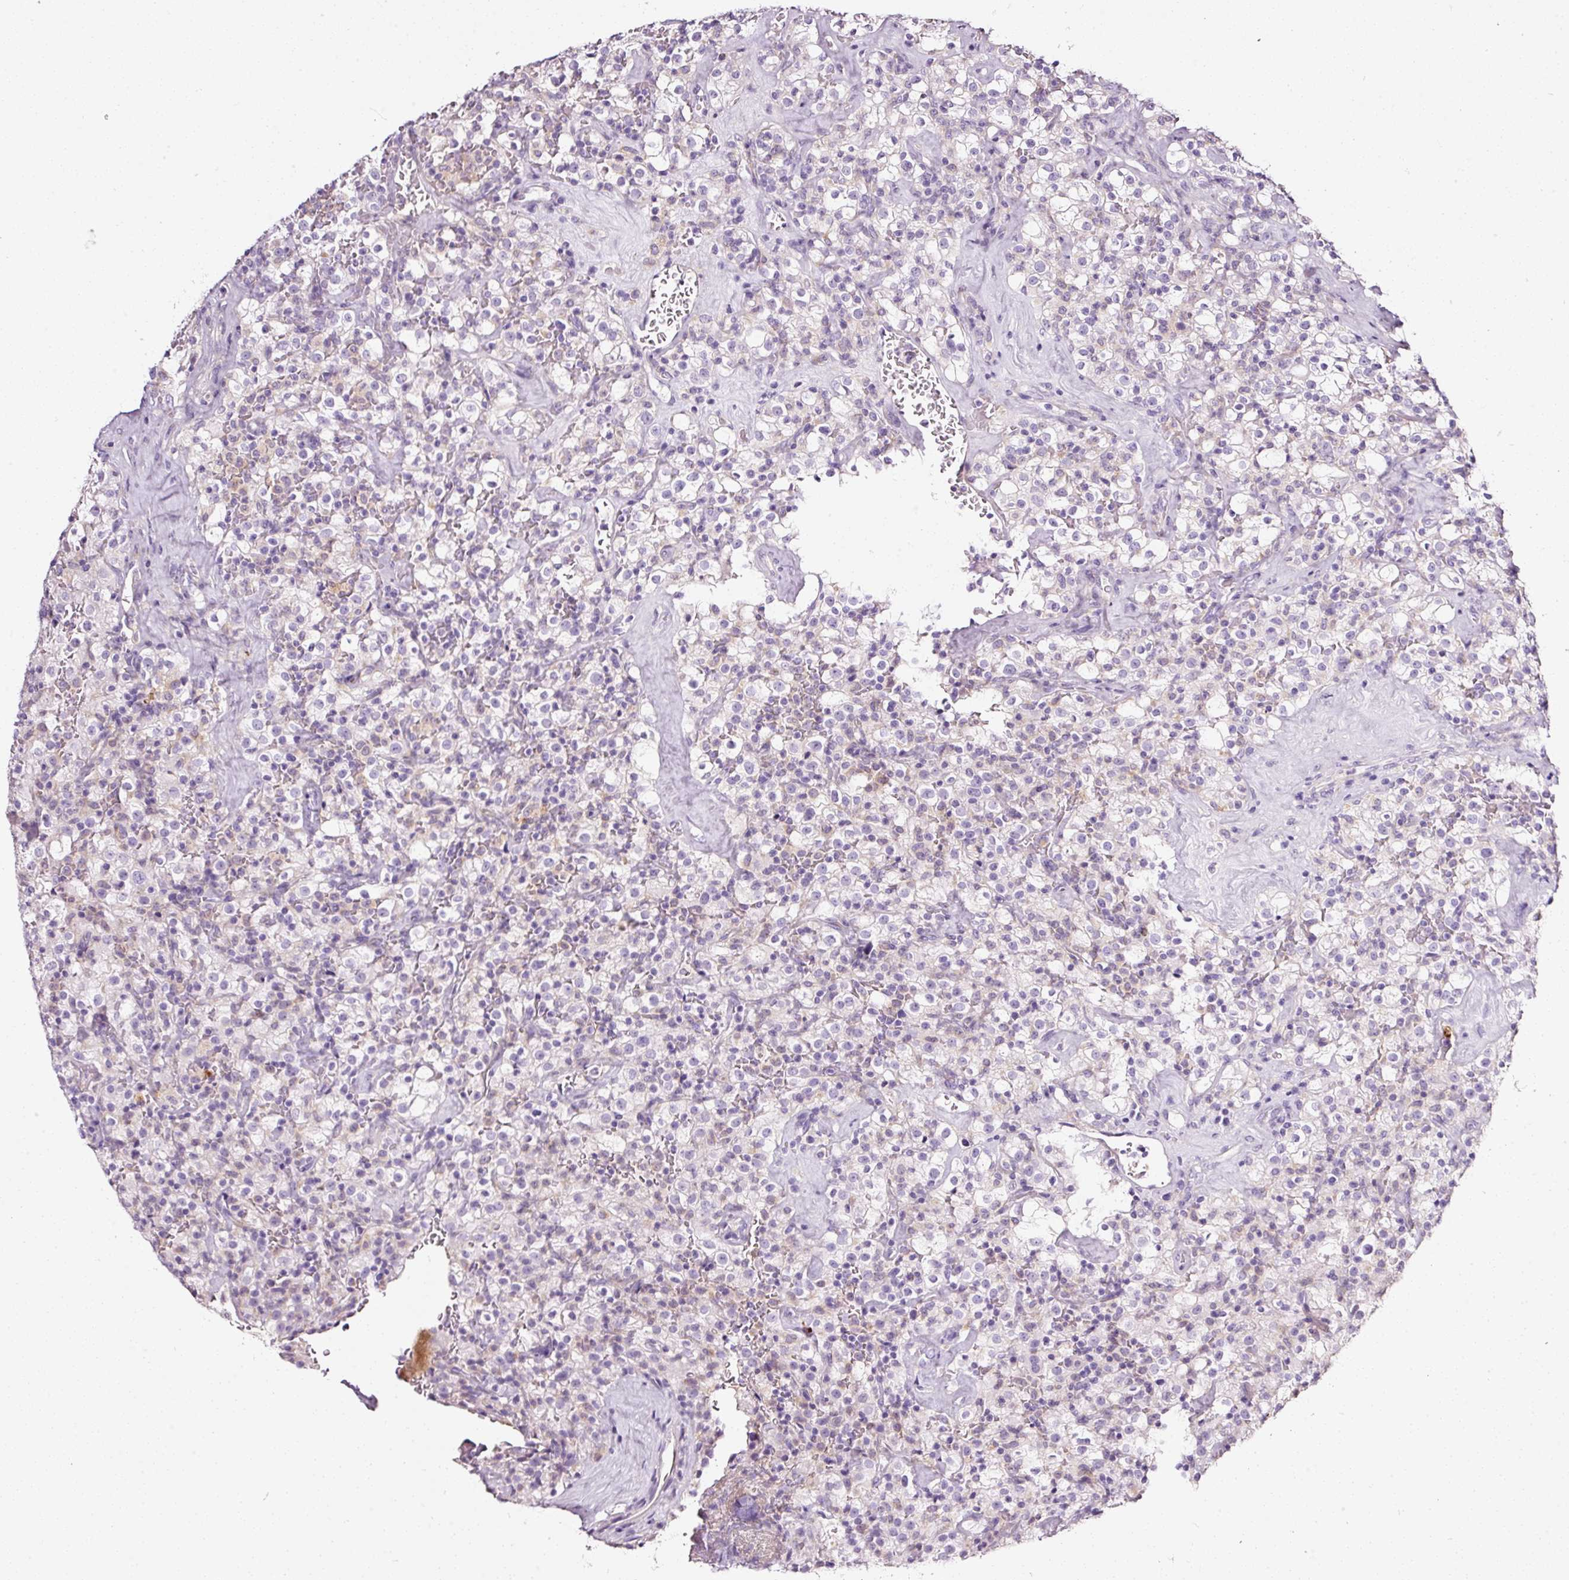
{"staining": {"intensity": "negative", "quantity": "none", "location": "none"}, "tissue": "renal cancer", "cell_type": "Tumor cells", "image_type": "cancer", "snomed": [{"axis": "morphology", "description": "Adenocarcinoma, NOS"}, {"axis": "topography", "description": "Kidney"}], "caption": "Immunohistochemical staining of renal adenocarcinoma exhibits no significant expression in tumor cells. (DAB (3,3'-diaminobenzidine) immunohistochemistry with hematoxylin counter stain).", "gene": "CYB561A3", "patient": {"sex": "female", "age": 74}}